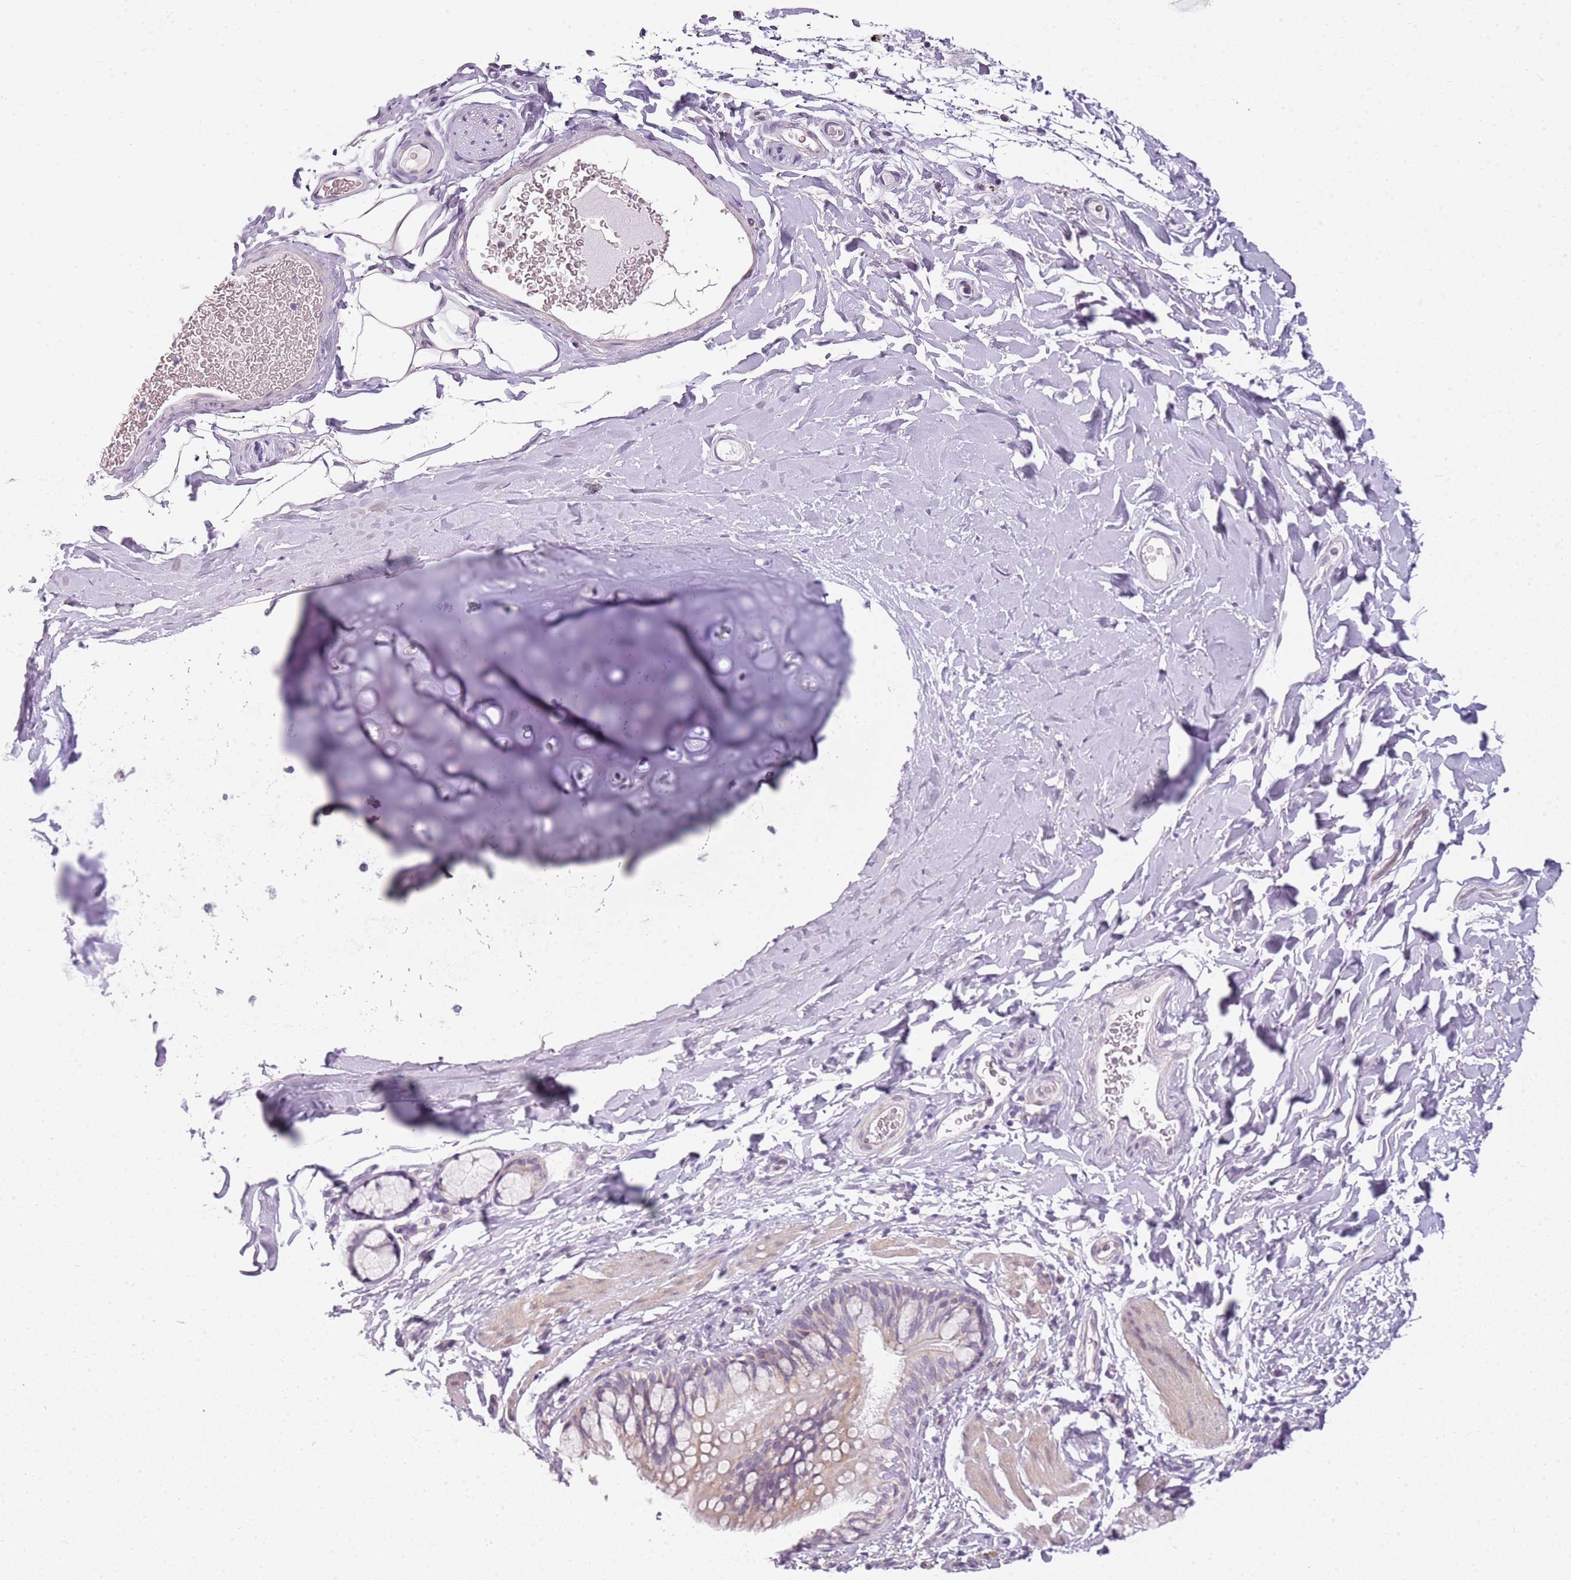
{"staining": {"intensity": "weak", "quantity": "<25%", "location": "cytoplasmic/membranous"}, "tissue": "bronchus", "cell_type": "Respiratory epithelial cells", "image_type": "normal", "snomed": [{"axis": "morphology", "description": "Normal tissue, NOS"}, {"axis": "topography", "description": "Cartilage tissue"}, {"axis": "topography", "description": "Bronchus"}], "caption": "This is an immunohistochemistry histopathology image of unremarkable human bronchus. There is no expression in respiratory epithelial cells.", "gene": "DEFB116", "patient": {"sex": "female", "age": 36}}